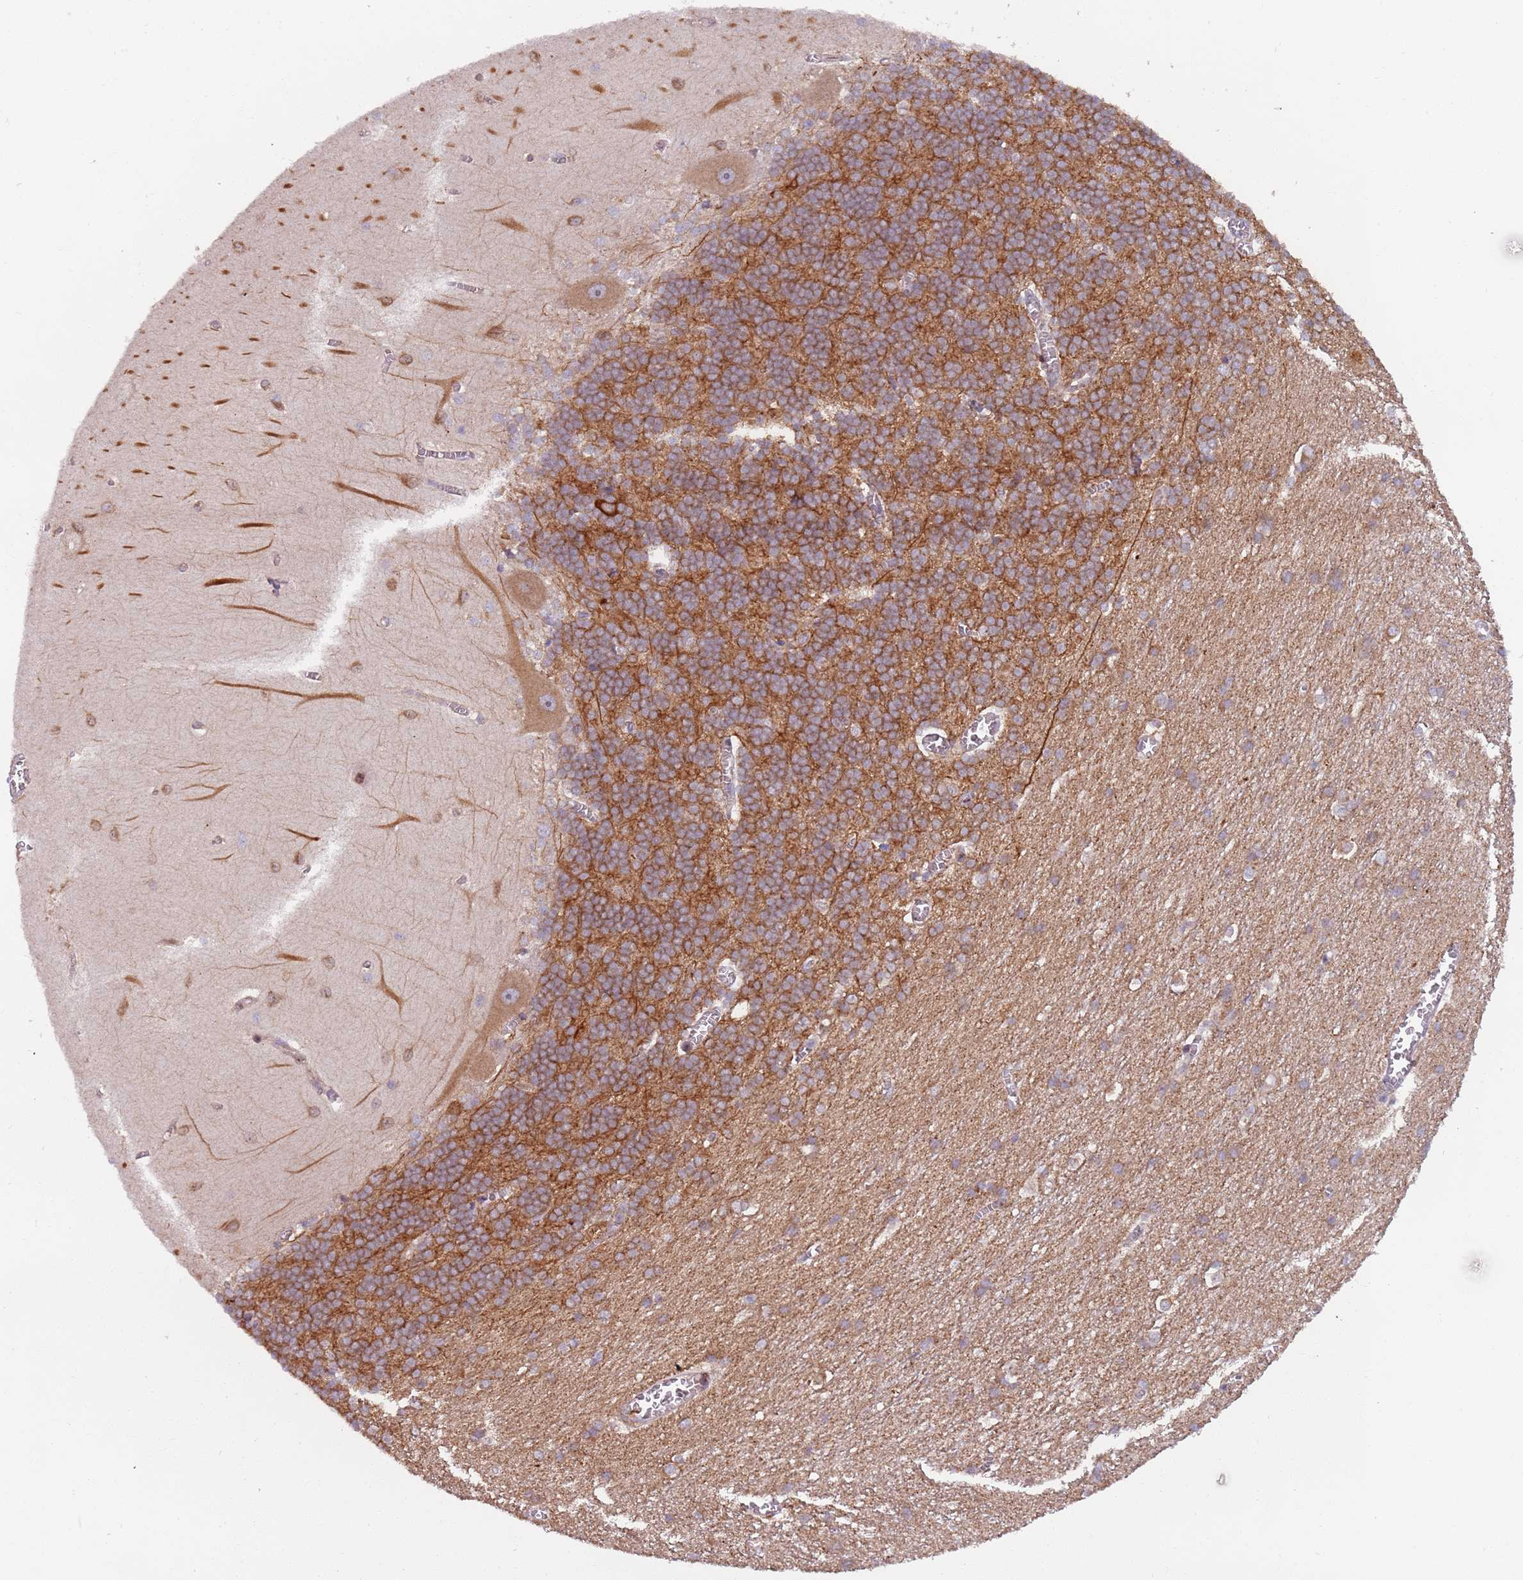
{"staining": {"intensity": "moderate", "quantity": "25%-75%", "location": "cytoplasmic/membranous"}, "tissue": "cerebellum", "cell_type": "Cells in granular layer", "image_type": "normal", "snomed": [{"axis": "morphology", "description": "Normal tissue, NOS"}, {"axis": "topography", "description": "Cerebellum"}], "caption": "IHC of unremarkable human cerebellum demonstrates medium levels of moderate cytoplasmic/membranous staining in about 25%-75% of cells in granular layer. Nuclei are stained in blue.", "gene": "AKTIP", "patient": {"sex": "male", "age": 37}}